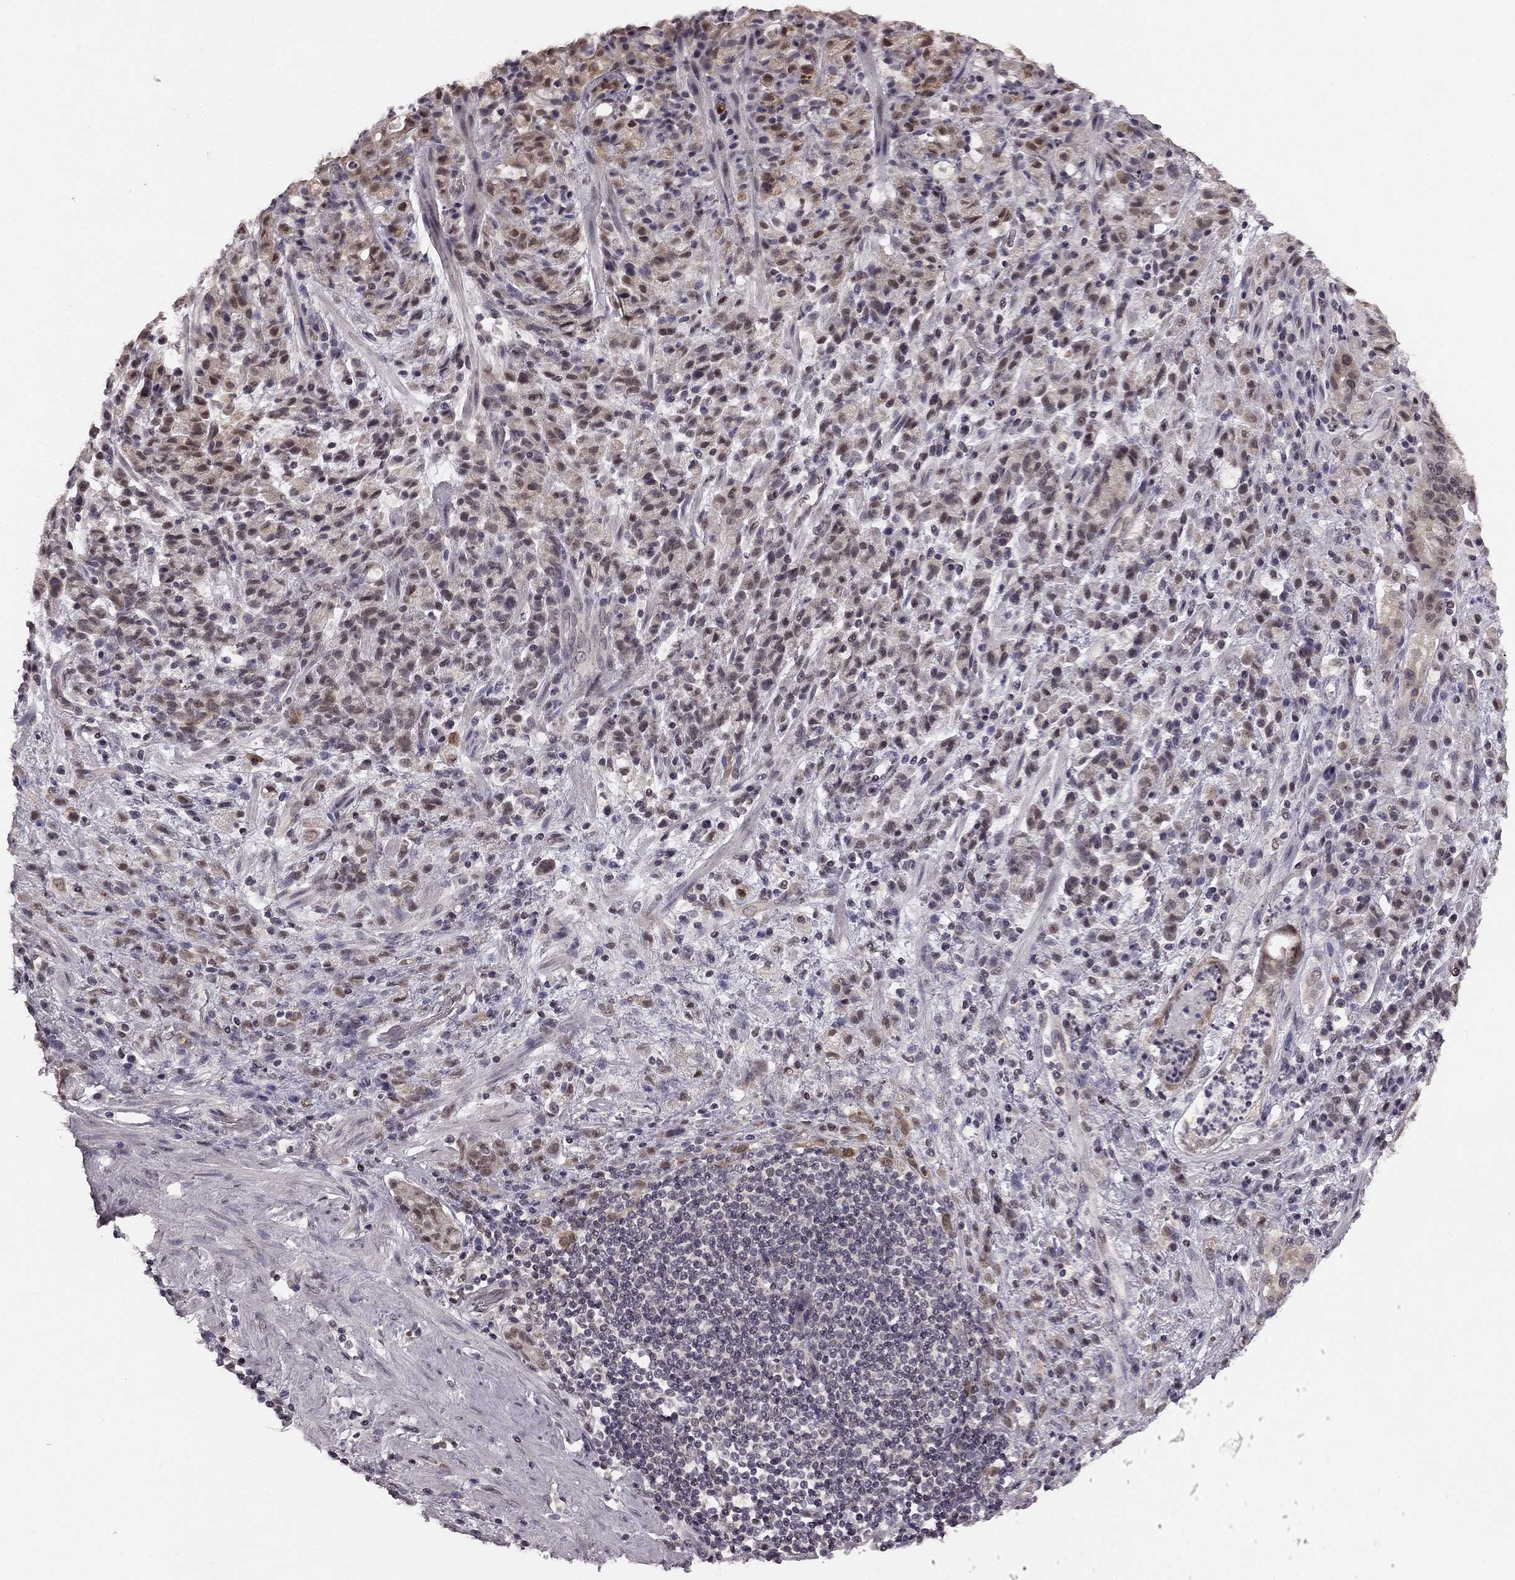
{"staining": {"intensity": "strong", "quantity": "<25%", "location": "nuclear"}, "tissue": "stomach cancer", "cell_type": "Tumor cells", "image_type": "cancer", "snomed": [{"axis": "morphology", "description": "Adenocarcinoma, NOS"}, {"axis": "topography", "description": "Stomach"}], "caption": "Immunohistochemical staining of stomach adenocarcinoma displays medium levels of strong nuclear staining in approximately <25% of tumor cells.", "gene": "HCN4", "patient": {"sex": "female", "age": 60}}